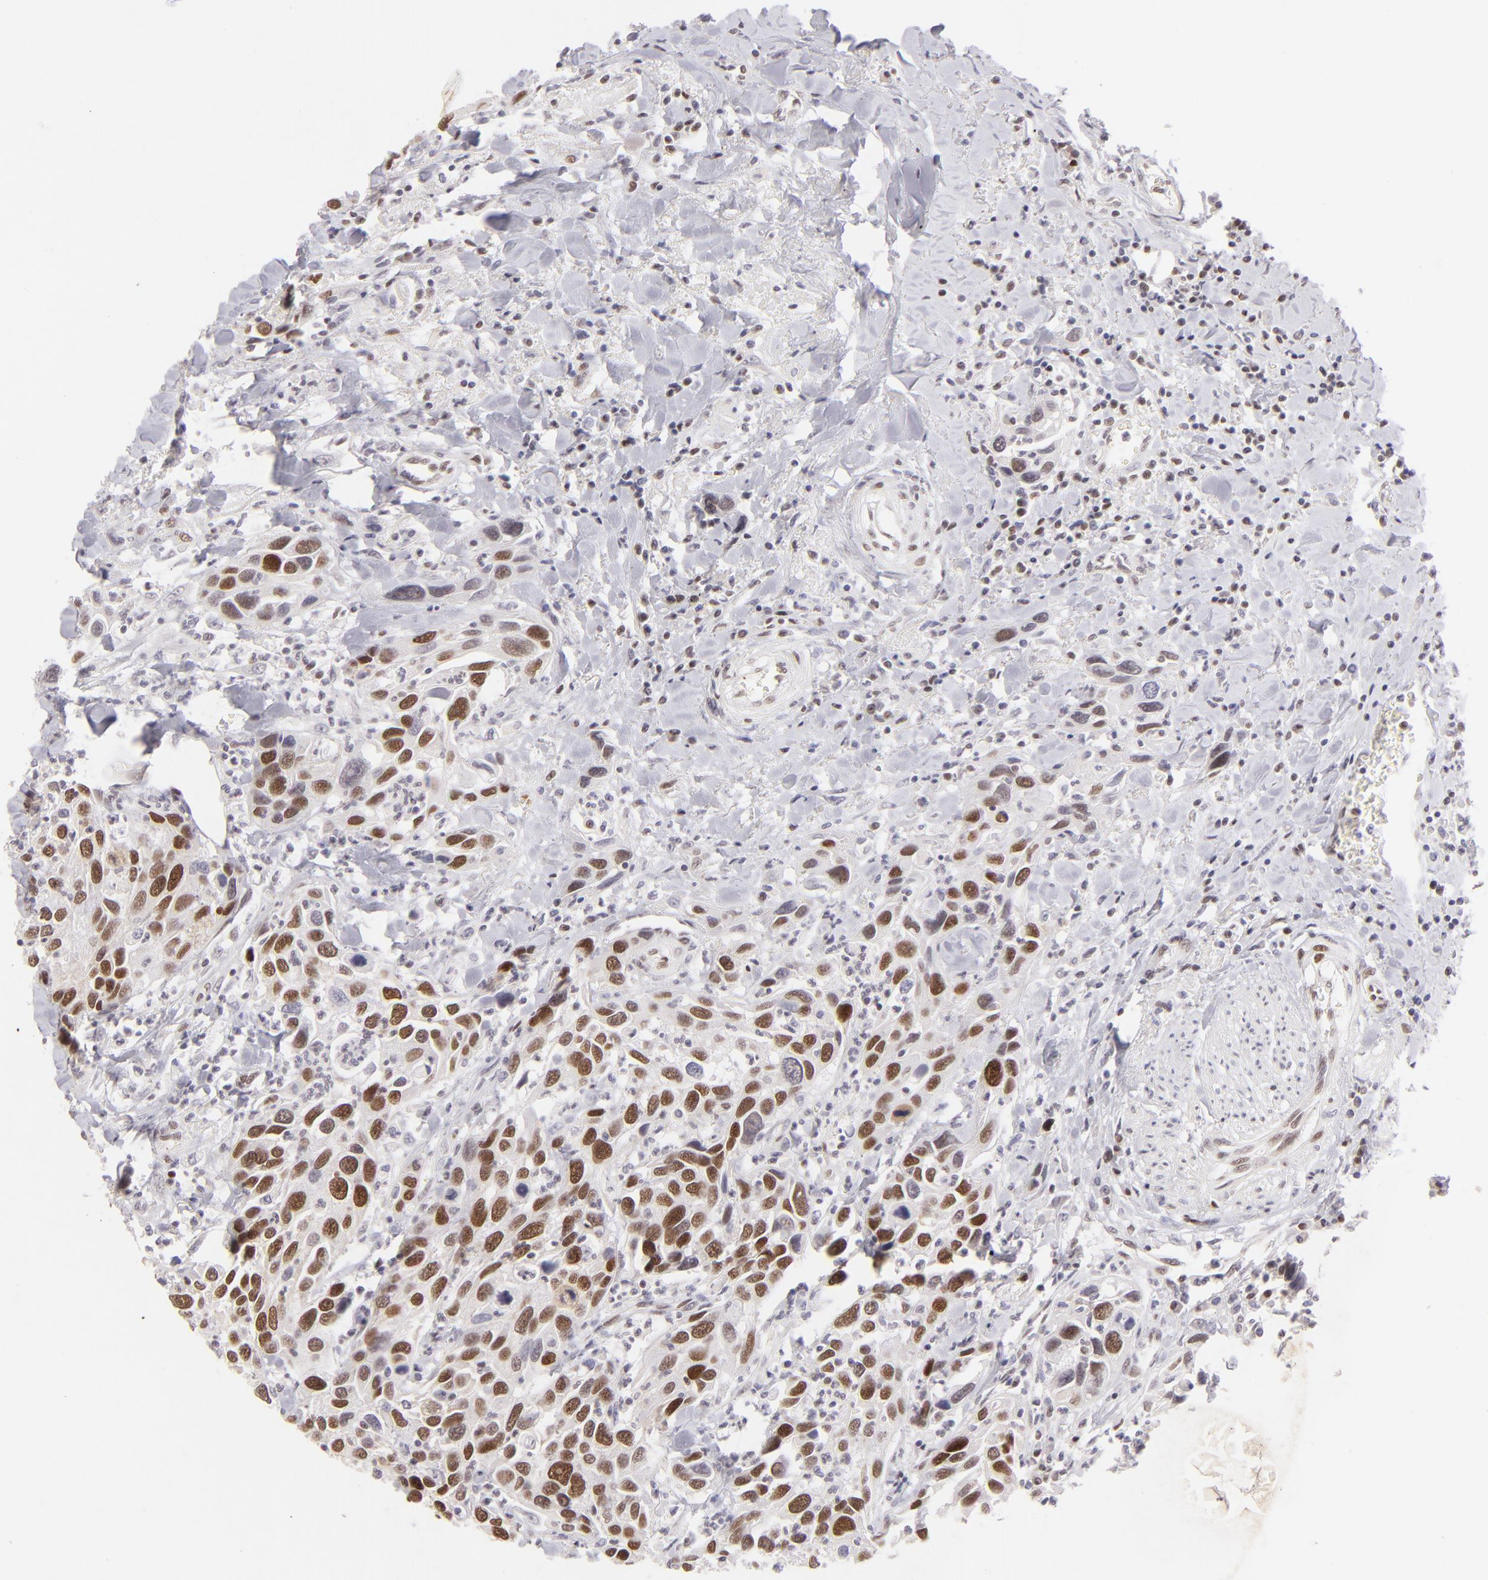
{"staining": {"intensity": "strong", "quantity": ">75%", "location": "nuclear"}, "tissue": "urothelial cancer", "cell_type": "Tumor cells", "image_type": "cancer", "snomed": [{"axis": "morphology", "description": "Urothelial carcinoma, High grade"}, {"axis": "topography", "description": "Urinary bladder"}], "caption": "Protein staining by immunohistochemistry displays strong nuclear expression in about >75% of tumor cells in urothelial carcinoma (high-grade). The staining is performed using DAB (3,3'-diaminobenzidine) brown chromogen to label protein expression. The nuclei are counter-stained blue using hematoxylin.", "gene": "POU2F1", "patient": {"sex": "male", "age": 66}}